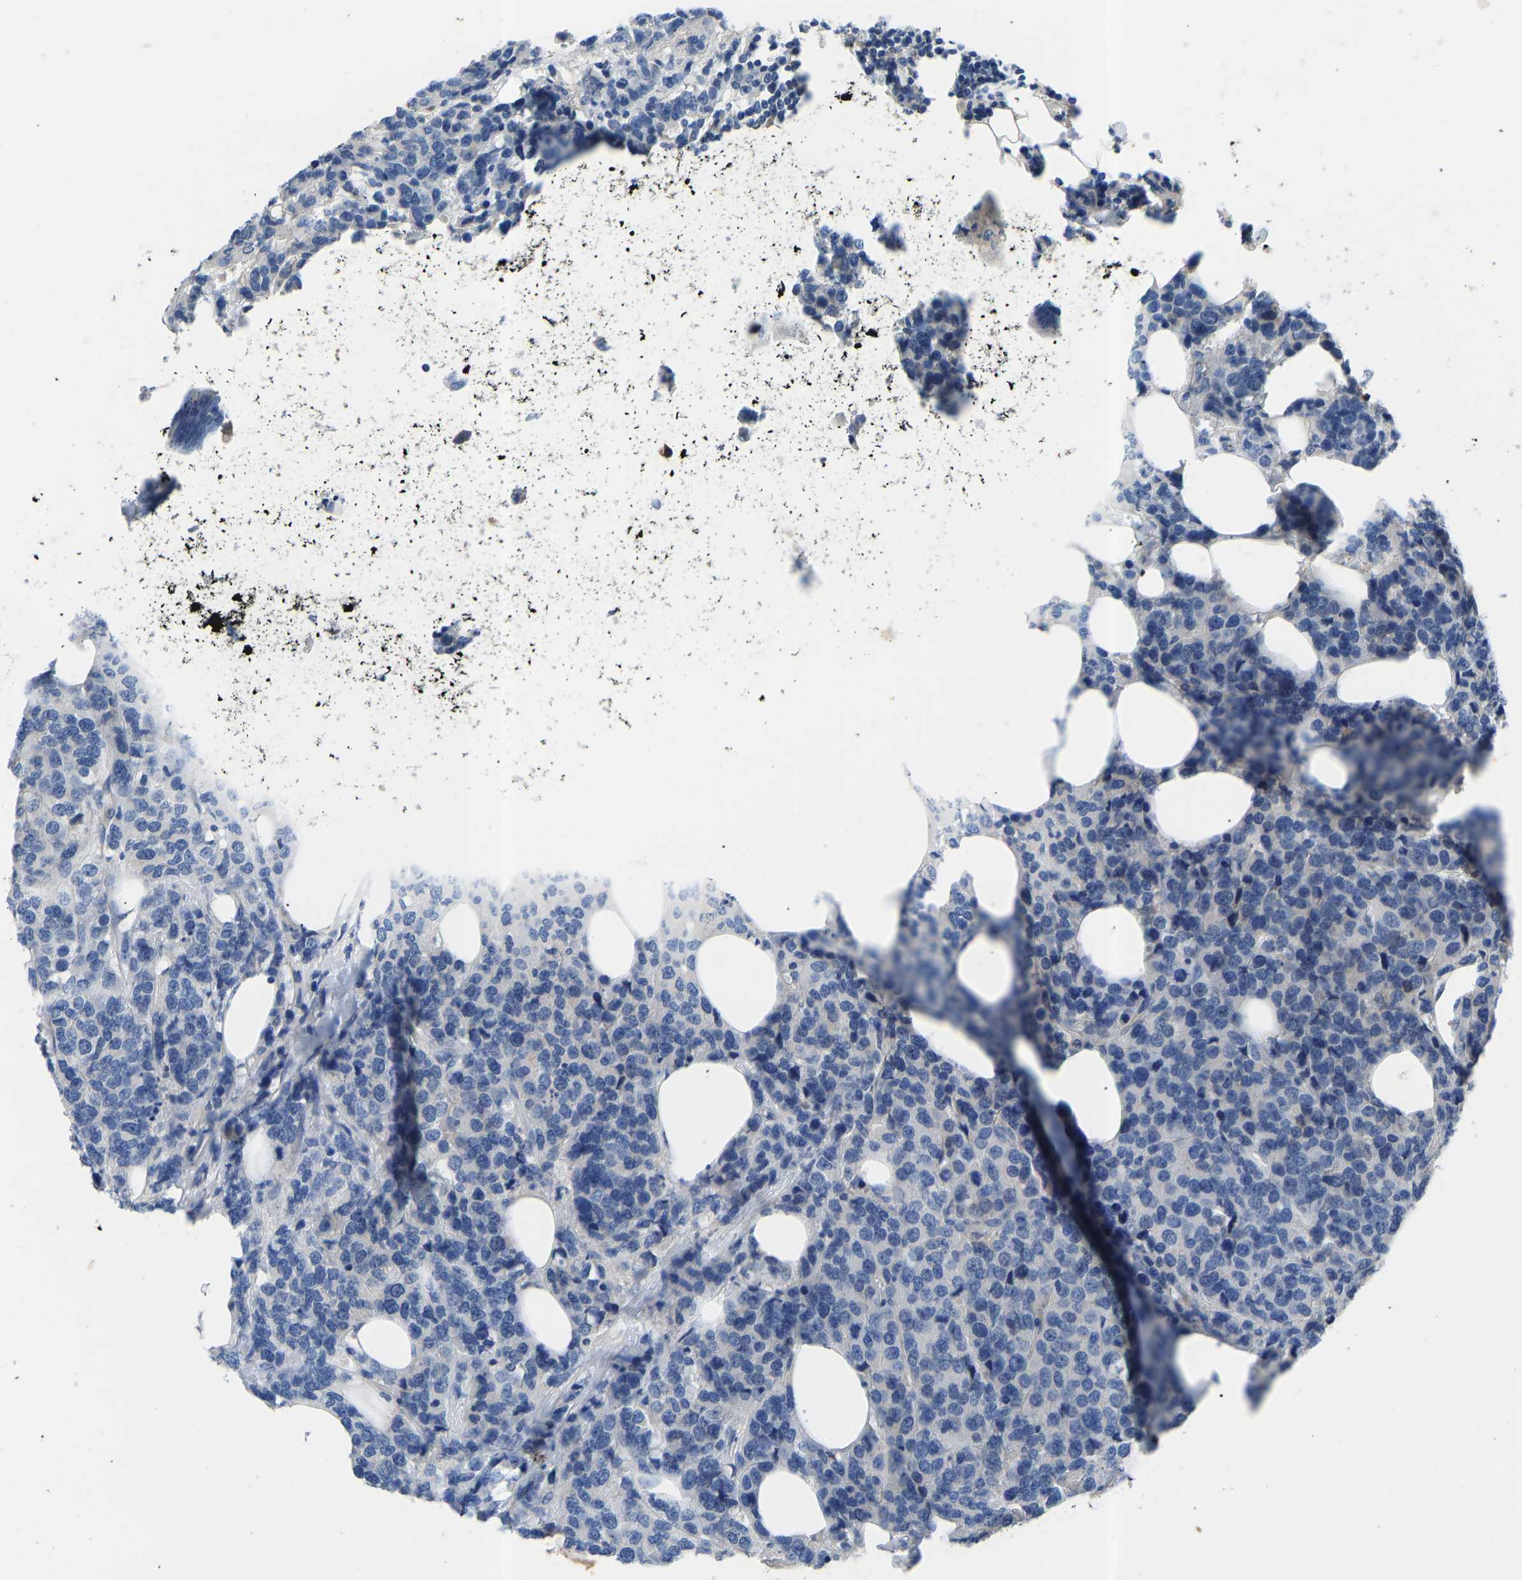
{"staining": {"intensity": "negative", "quantity": "none", "location": "none"}, "tissue": "breast cancer", "cell_type": "Tumor cells", "image_type": "cancer", "snomed": [{"axis": "morphology", "description": "Lobular carcinoma"}, {"axis": "topography", "description": "Breast"}], "caption": "Protein analysis of breast cancer (lobular carcinoma) reveals no significant staining in tumor cells.", "gene": "RBP1", "patient": {"sex": "female", "age": 59}}